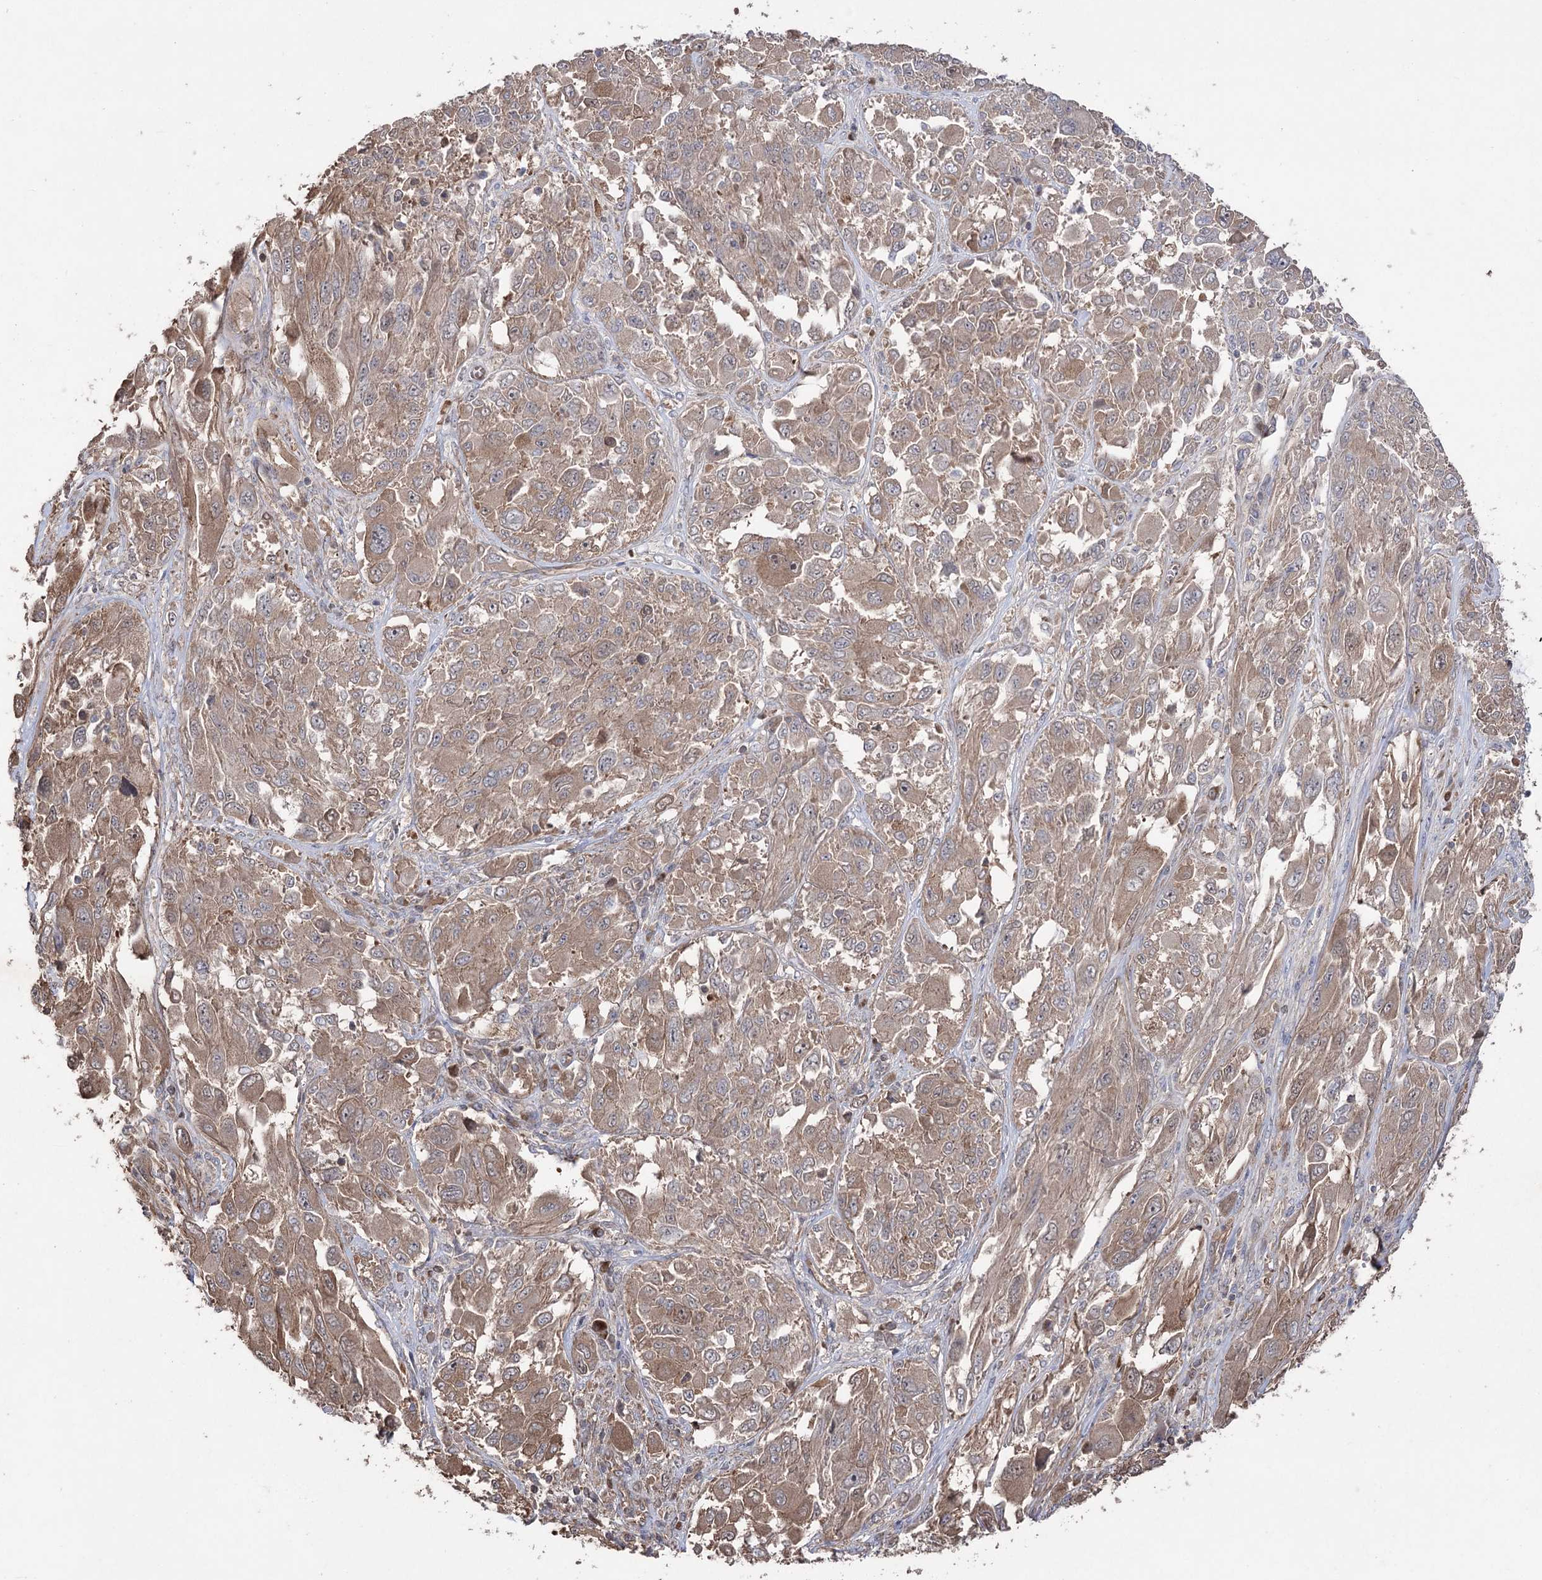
{"staining": {"intensity": "moderate", "quantity": ">75%", "location": "cytoplasmic/membranous"}, "tissue": "melanoma", "cell_type": "Tumor cells", "image_type": "cancer", "snomed": [{"axis": "morphology", "description": "Malignant melanoma, NOS"}, {"axis": "topography", "description": "Skin"}], "caption": "A brown stain highlights moderate cytoplasmic/membranous positivity of a protein in malignant melanoma tumor cells.", "gene": "LARS2", "patient": {"sex": "female", "age": 91}}